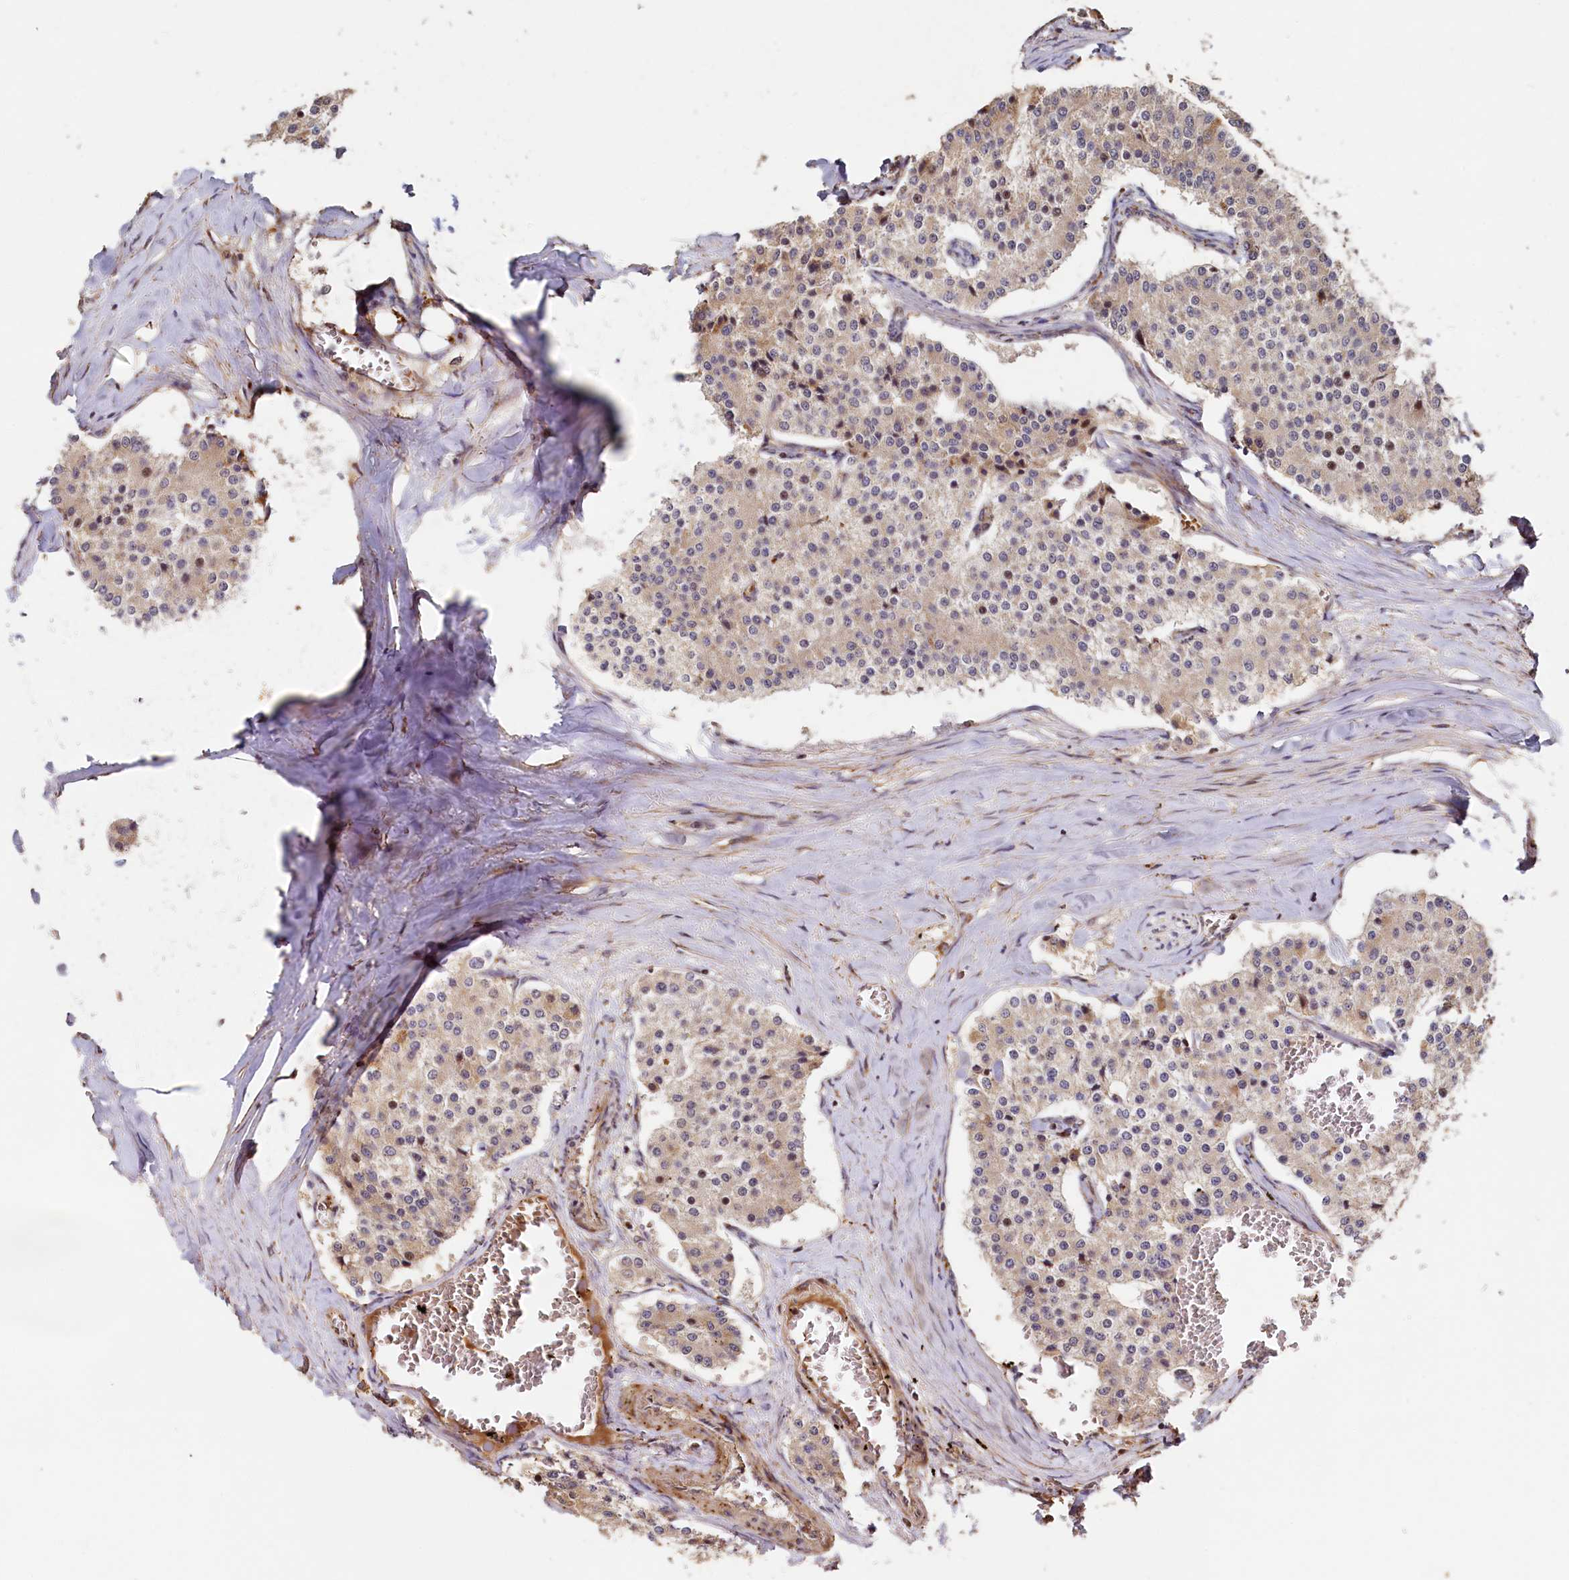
{"staining": {"intensity": "weak", "quantity": "25%-75%", "location": "cytoplasmic/membranous"}, "tissue": "carcinoid", "cell_type": "Tumor cells", "image_type": "cancer", "snomed": [{"axis": "morphology", "description": "Carcinoid, malignant, NOS"}, {"axis": "topography", "description": "Colon"}], "caption": "Immunohistochemistry staining of malignant carcinoid, which shows low levels of weak cytoplasmic/membranous positivity in approximately 25%-75% of tumor cells indicating weak cytoplasmic/membranous protein positivity. The staining was performed using DAB (brown) for protein detection and nuclei were counterstained in hematoxylin (blue).", "gene": "TRIM23", "patient": {"sex": "female", "age": 52}}